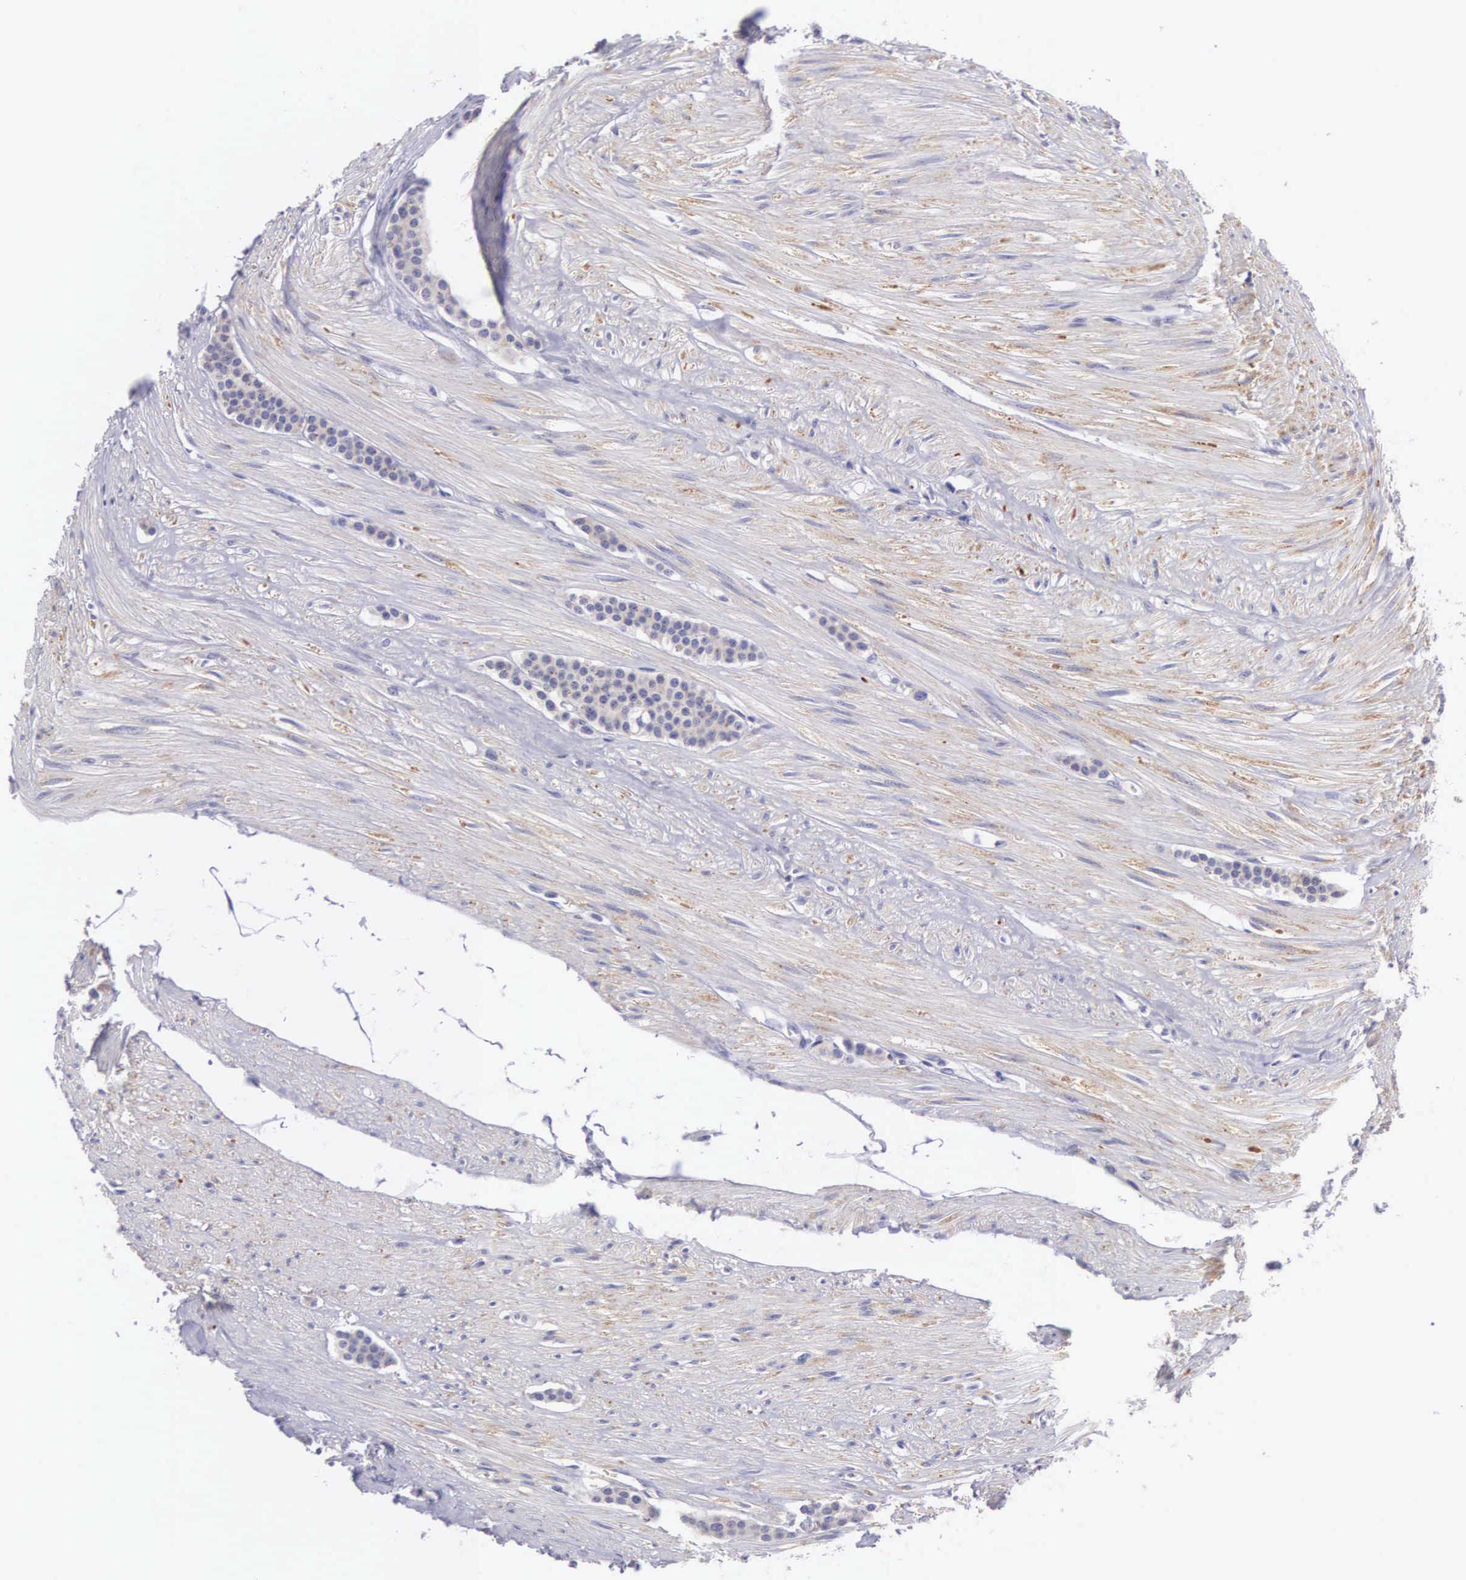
{"staining": {"intensity": "weak", "quantity": "25%-75%", "location": "cytoplasmic/membranous"}, "tissue": "carcinoid", "cell_type": "Tumor cells", "image_type": "cancer", "snomed": [{"axis": "morphology", "description": "Carcinoid, malignant, NOS"}, {"axis": "topography", "description": "Small intestine"}], "caption": "Immunohistochemistry (IHC) photomicrograph of human carcinoid (malignant) stained for a protein (brown), which displays low levels of weak cytoplasmic/membranous staining in about 25%-75% of tumor cells.", "gene": "SOX11", "patient": {"sex": "male", "age": 60}}